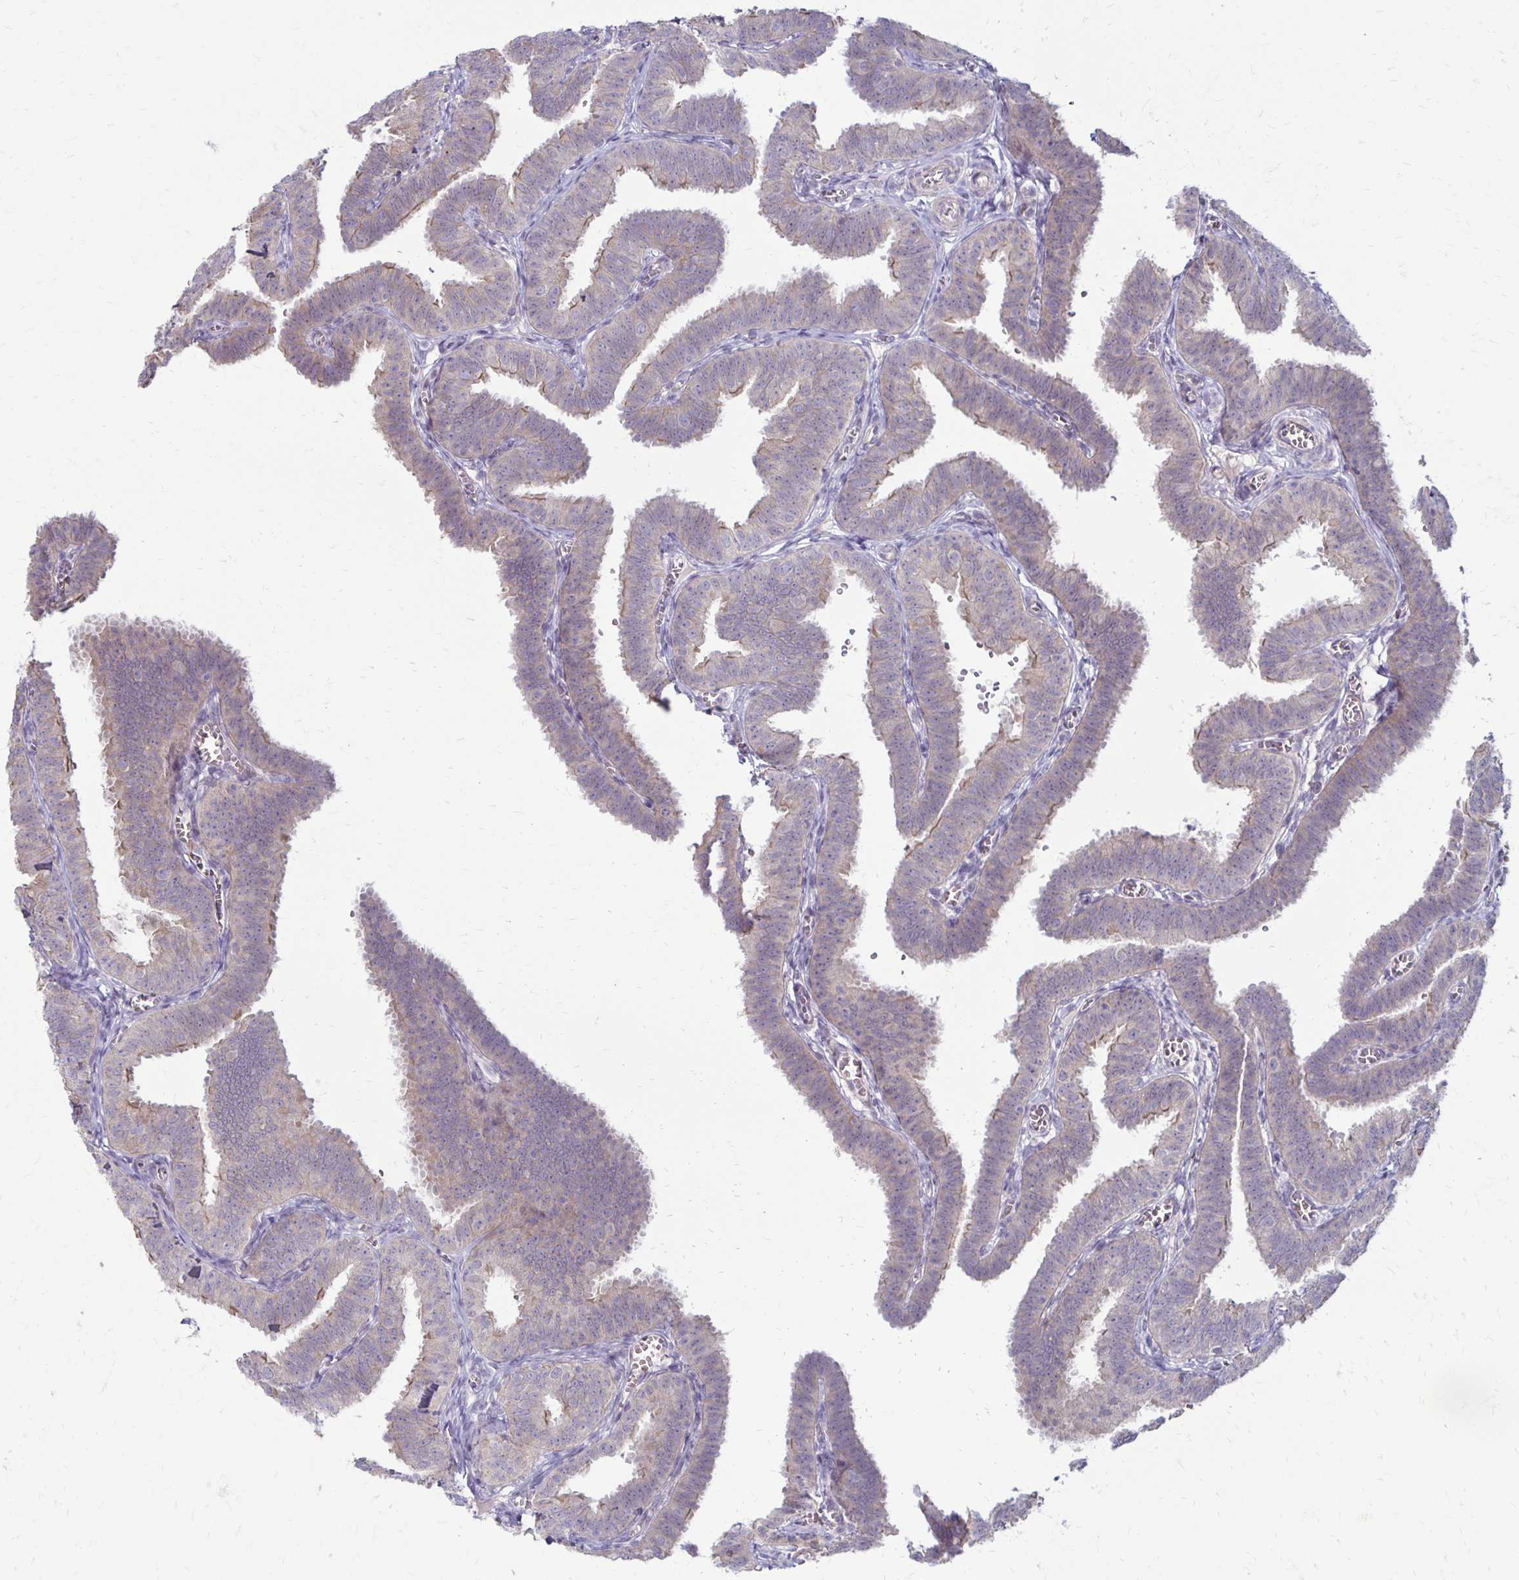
{"staining": {"intensity": "weak", "quantity": "25%-75%", "location": "cytoplasmic/membranous"}, "tissue": "fallopian tube", "cell_type": "Glandular cells", "image_type": "normal", "snomed": [{"axis": "morphology", "description": "Normal tissue, NOS"}, {"axis": "topography", "description": "Fallopian tube"}], "caption": "Unremarkable fallopian tube displays weak cytoplasmic/membranous positivity in approximately 25%-75% of glandular cells, visualized by immunohistochemistry. (DAB (3,3'-diaminobenzidine) IHC with brightfield microscopy, high magnification).", "gene": "KATNBL1", "patient": {"sex": "female", "age": 25}}